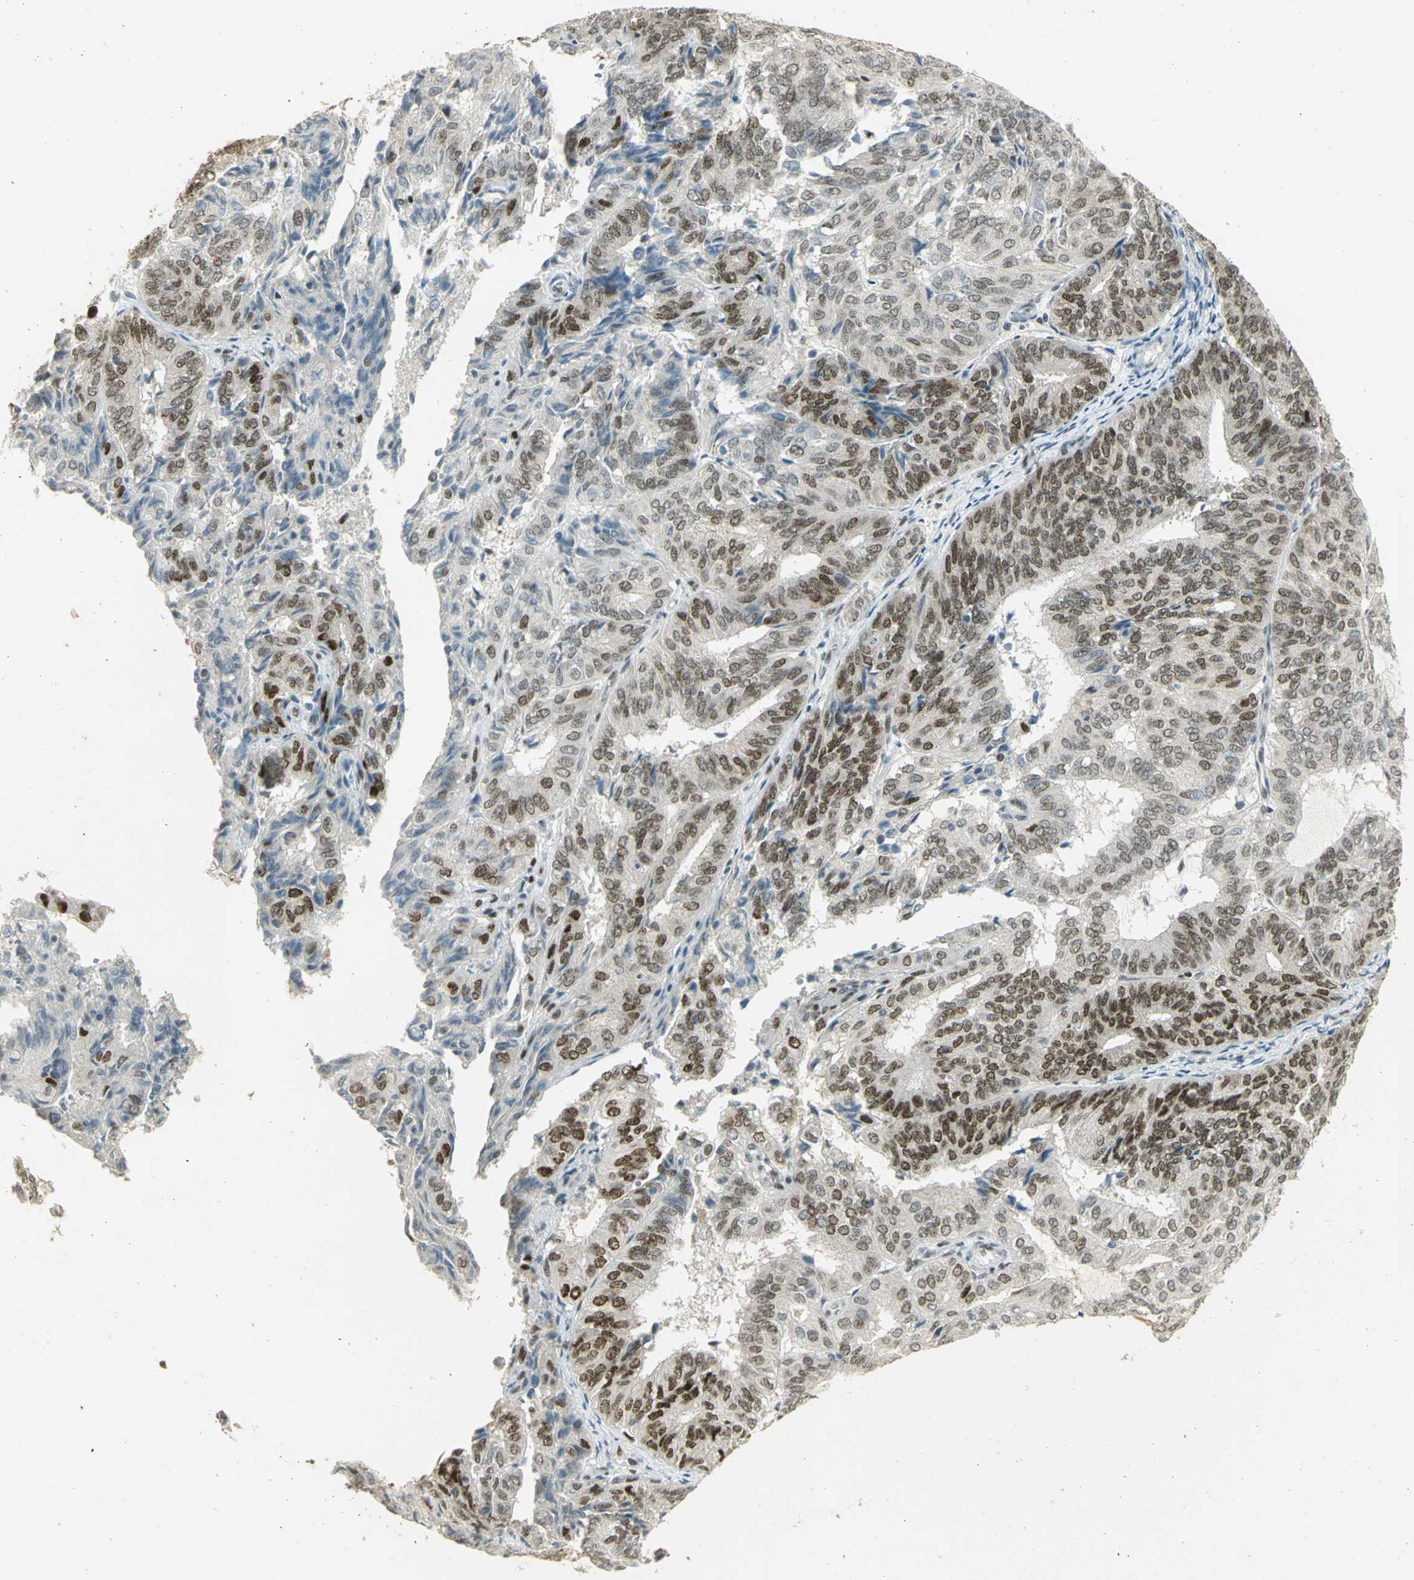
{"staining": {"intensity": "strong", "quantity": ">75%", "location": "nuclear"}, "tissue": "endometrial cancer", "cell_type": "Tumor cells", "image_type": "cancer", "snomed": [{"axis": "morphology", "description": "Adenocarcinoma, NOS"}, {"axis": "topography", "description": "Uterus"}], "caption": "This image reveals adenocarcinoma (endometrial) stained with IHC to label a protein in brown. The nuclear of tumor cells show strong positivity for the protein. Nuclei are counter-stained blue.", "gene": "AK6", "patient": {"sex": "female", "age": 60}}